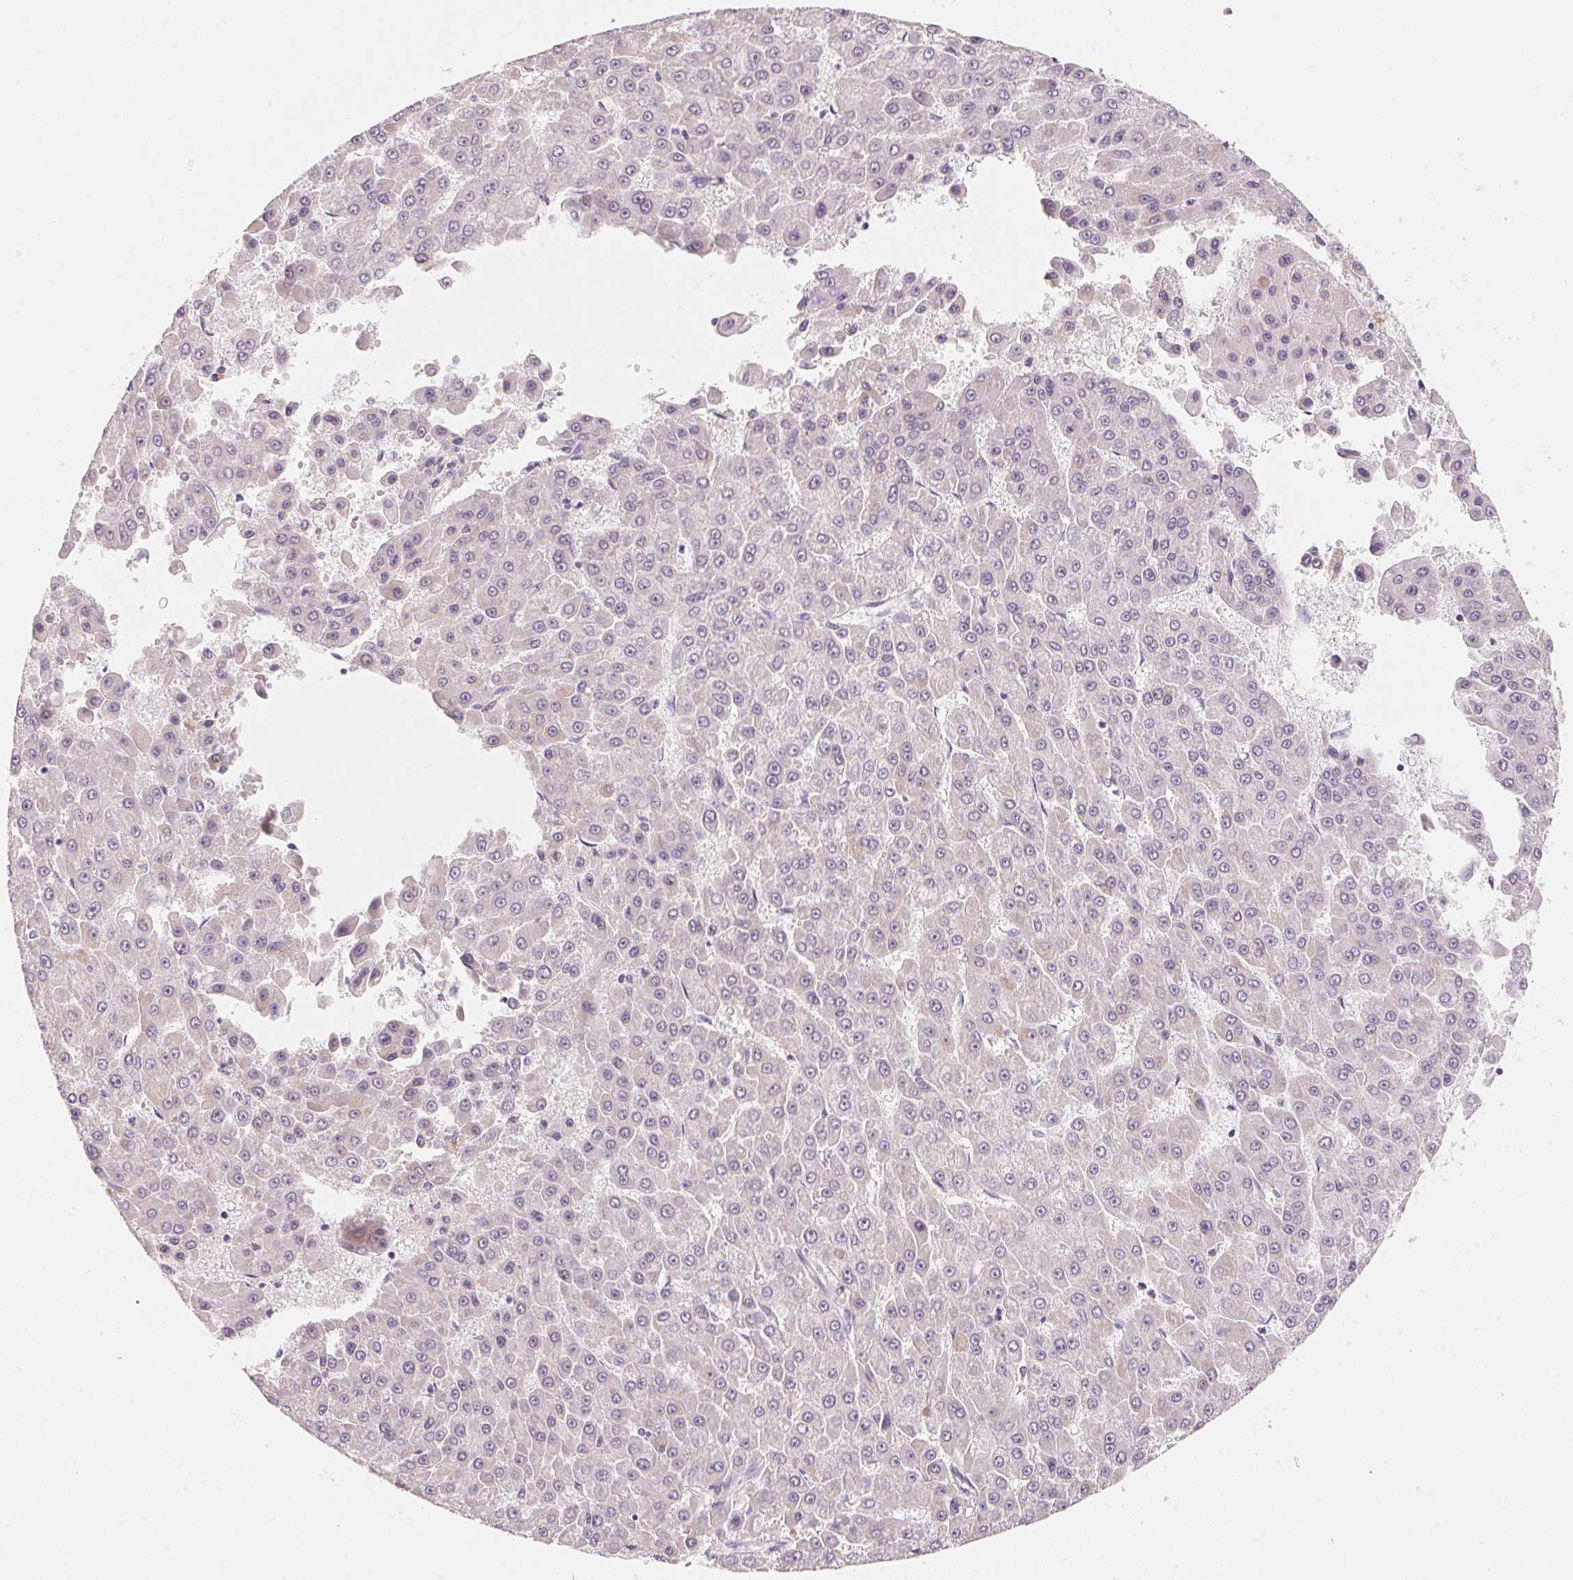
{"staining": {"intensity": "negative", "quantity": "none", "location": "none"}, "tissue": "liver cancer", "cell_type": "Tumor cells", "image_type": "cancer", "snomed": [{"axis": "morphology", "description": "Carcinoma, Hepatocellular, NOS"}, {"axis": "topography", "description": "Liver"}], "caption": "Tumor cells are negative for brown protein staining in liver cancer (hepatocellular carcinoma). (Brightfield microscopy of DAB (3,3'-diaminobenzidine) immunohistochemistry (IHC) at high magnification).", "gene": "ANKRD31", "patient": {"sex": "male", "age": 78}}